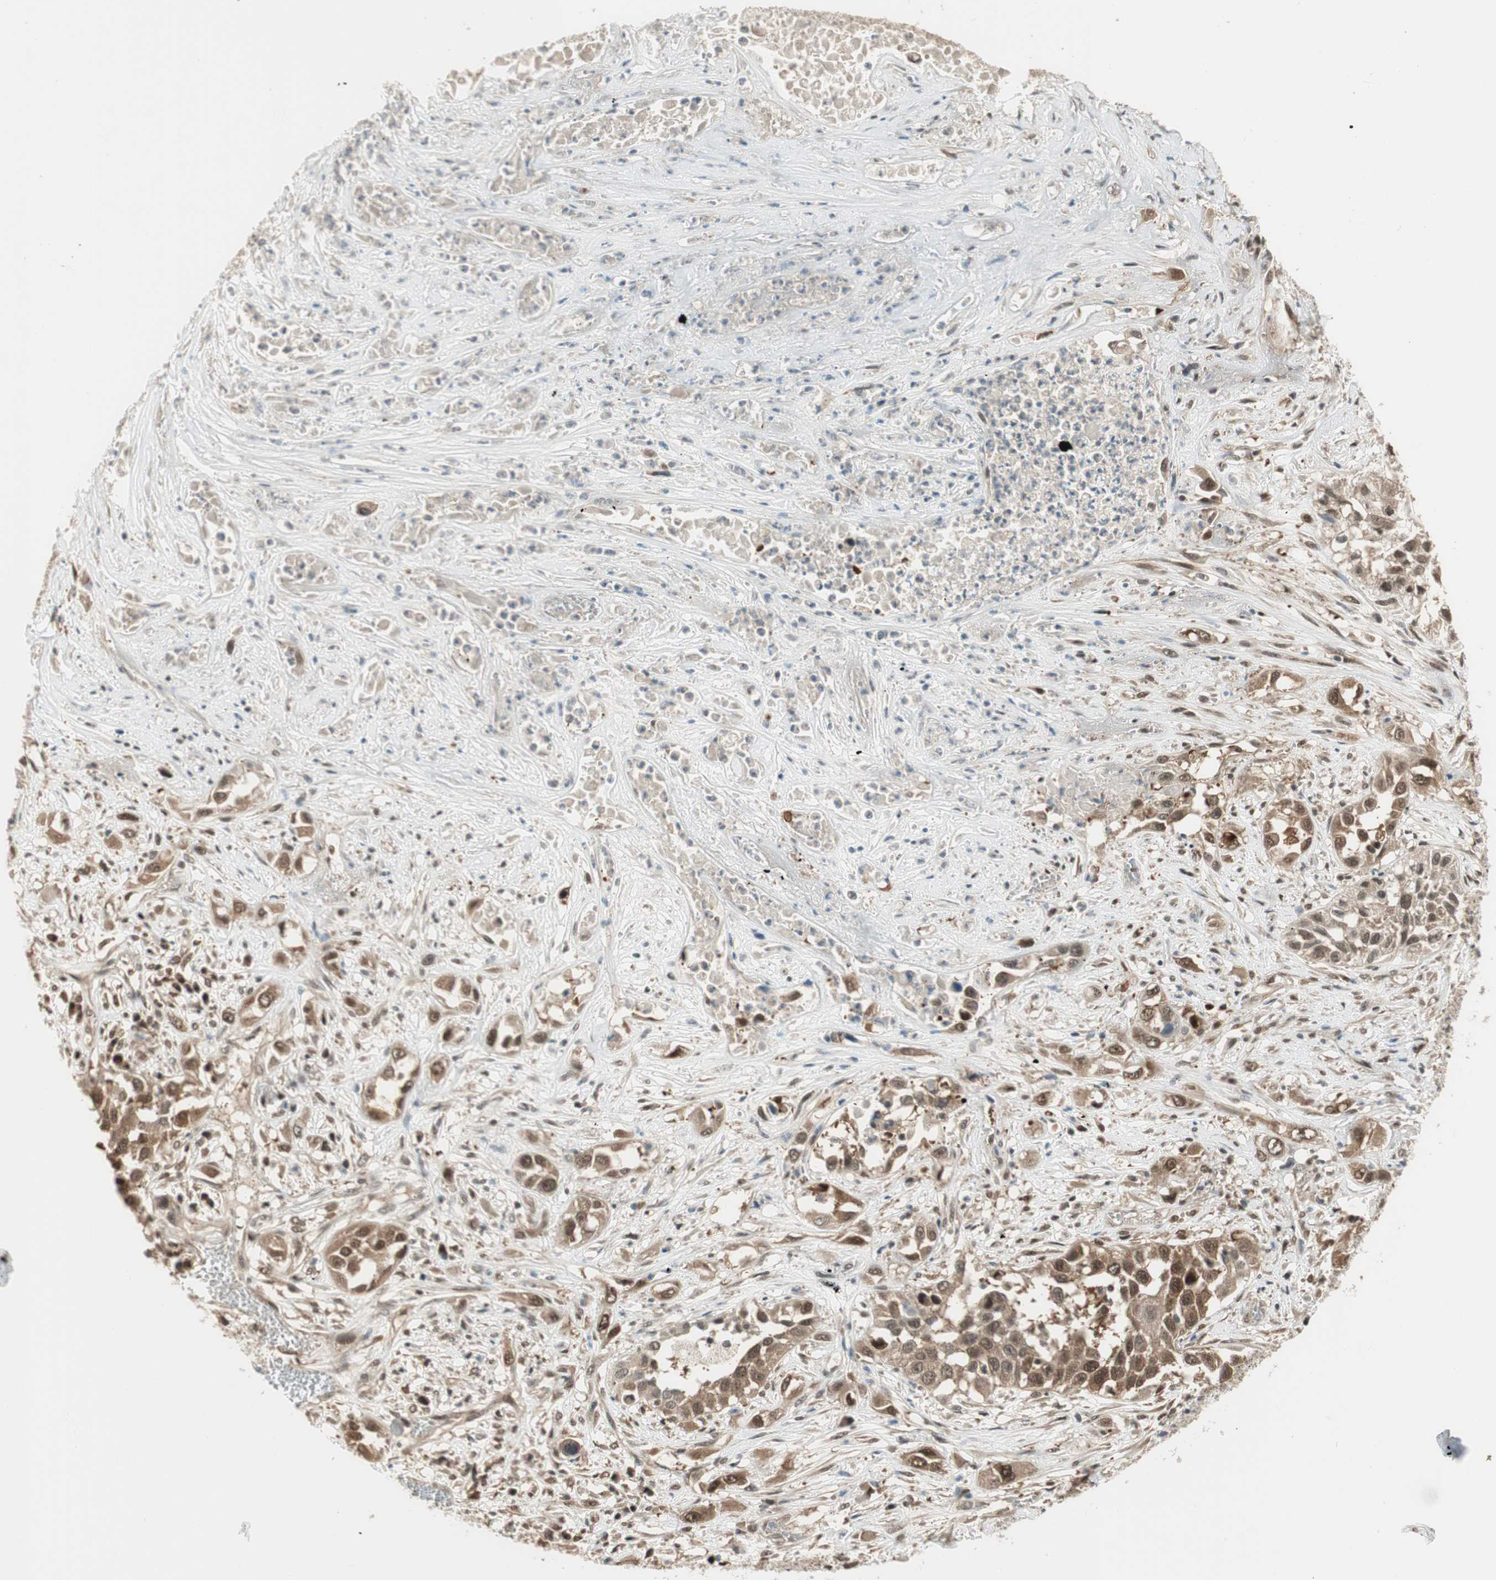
{"staining": {"intensity": "weak", "quantity": ">75%", "location": "cytoplasmic/membranous,nuclear"}, "tissue": "lung cancer", "cell_type": "Tumor cells", "image_type": "cancer", "snomed": [{"axis": "morphology", "description": "Squamous cell carcinoma, NOS"}, {"axis": "topography", "description": "Lung"}], "caption": "This image demonstrates IHC staining of human squamous cell carcinoma (lung), with low weak cytoplasmic/membranous and nuclear staining in approximately >75% of tumor cells.", "gene": "IPO5", "patient": {"sex": "male", "age": 71}}